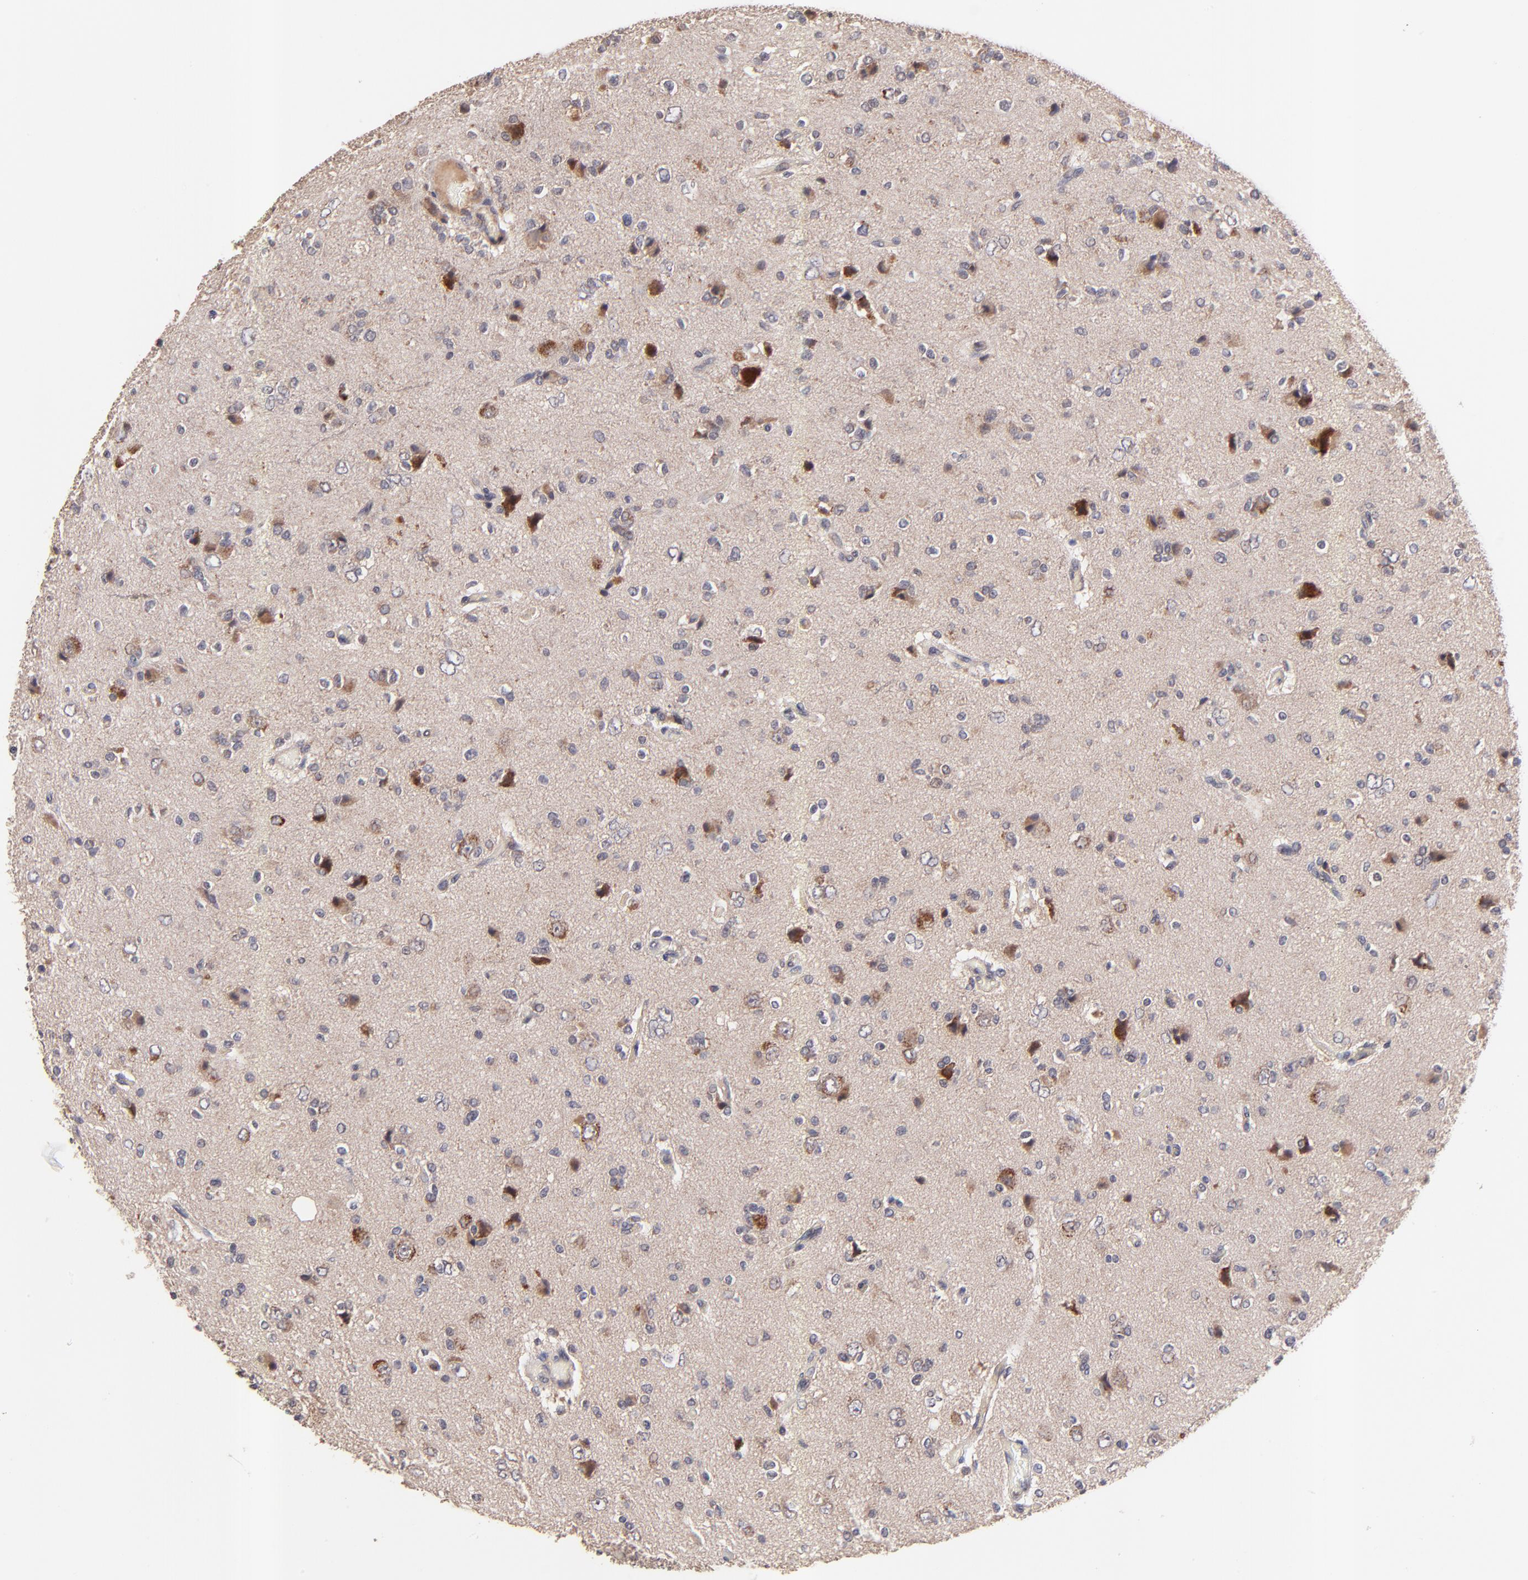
{"staining": {"intensity": "strong", "quantity": "<25%", "location": "cytoplasmic/membranous"}, "tissue": "glioma", "cell_type": "Tumor cells", "image_type": "cancer", "snomed": [{"axis": "morphology", "description": "Glioma, malignant, High grade"}, {"axis": "topography", "description": "Brain"}], "caption": "Protein expression analysis of high-grade glioma (malignant) shows strong cytoplasmic/membranous staining in about <25% of tumor cells.", "gene": "BAIAP2L2", "patient": {"sex": "male", "age": 47}}